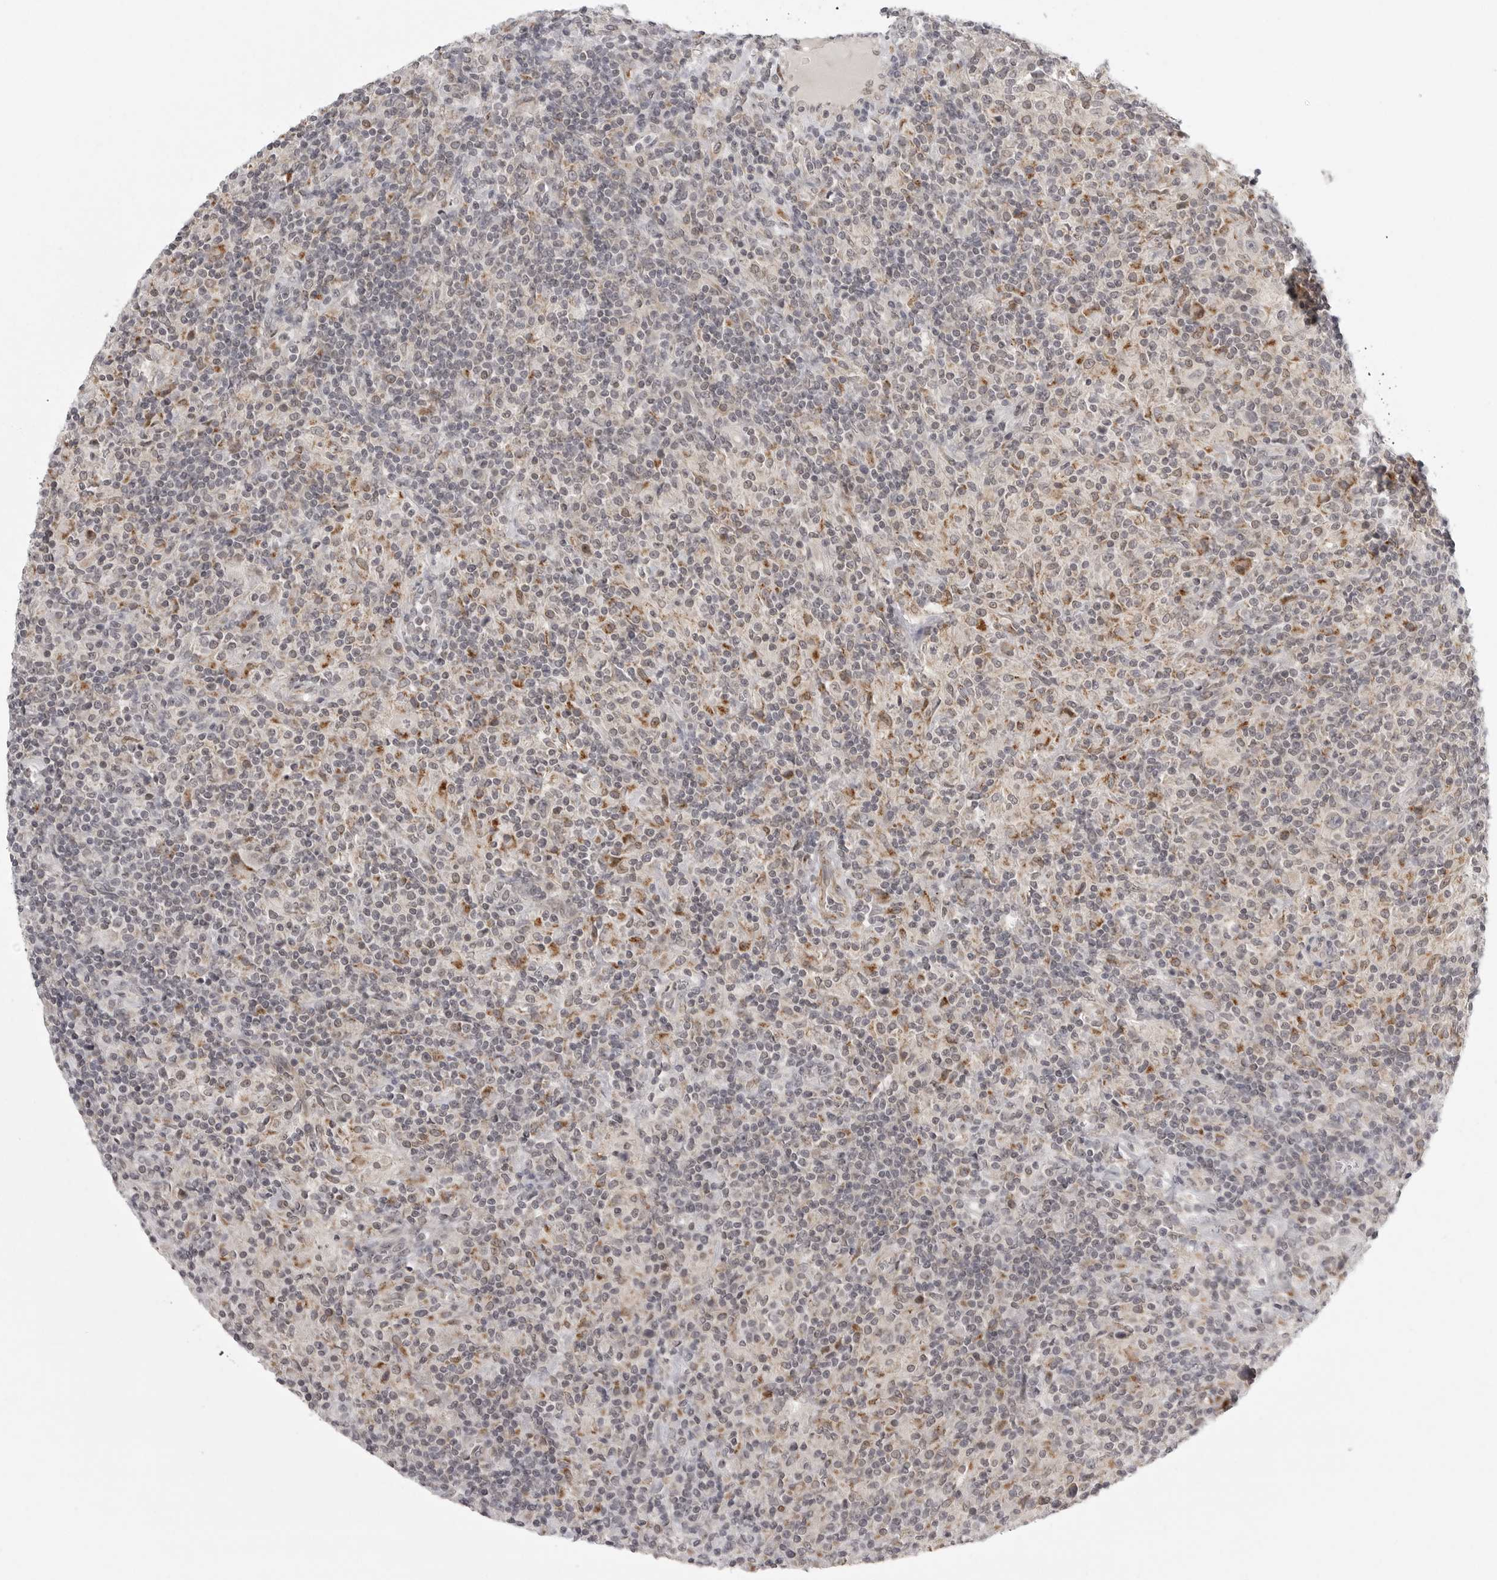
{"staining": {"intensity": "negative", "quantity": "none", "location": "none"}, "tissue": "lymphoma", "cell_type": "Tumor cells", "image_type": "cancer", "snomed": [{"axis": "morphology", "description": "Hodgkin's disease, NOS"}, {"axis": "topography", "description": "Lymph node"}], "caption": "Human Hodgkin's disease stained for a protein using immunohistochemistry displays no positivity in tumor cells.", "gene": "TUT4", "patient": {"sex": "male", "age": 70}}